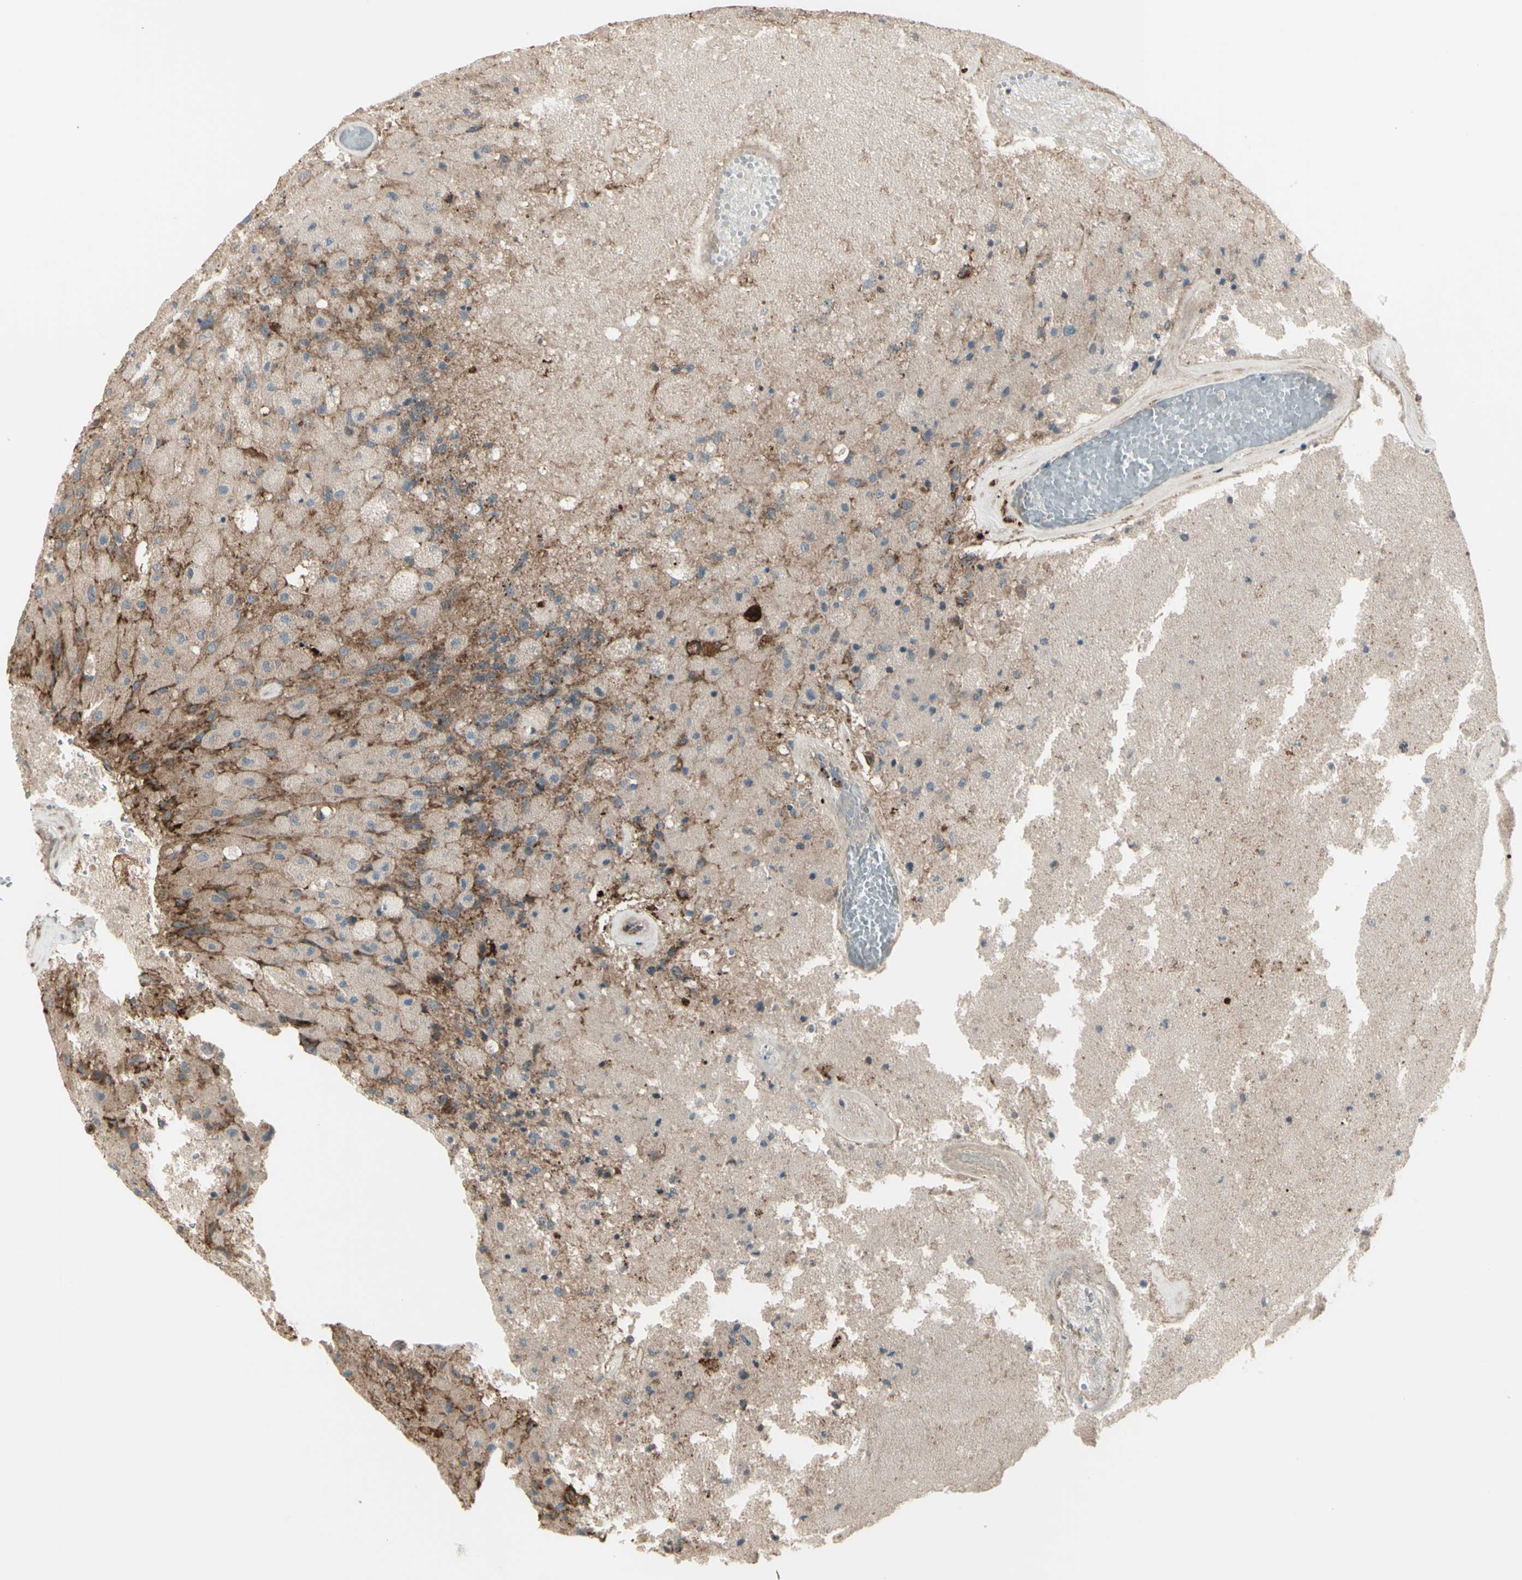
{"staining": {"intensity": "weak", "quantity": ">75%", "location": "cytoplasmic/membranous"}, "tissue": "glioma", "cell_type": "Tumor cells", "image_type": "cancer", "snomed": [{"axis": "morphology", "description": "Normal tissue, NOS"}, {"axis": "morphology", "description": "Glioma, malignant, High grade"}, {"axis": "topography", "description": "Cerebral cortex"}], "caption": "Protein staining shows weak cytoplasmic/membranous staining in approximately >75% of tumor cells in malignant glioma (high-grade).", "gene": "OSTM1", "patient": {"sex": "male", "age": 77}}